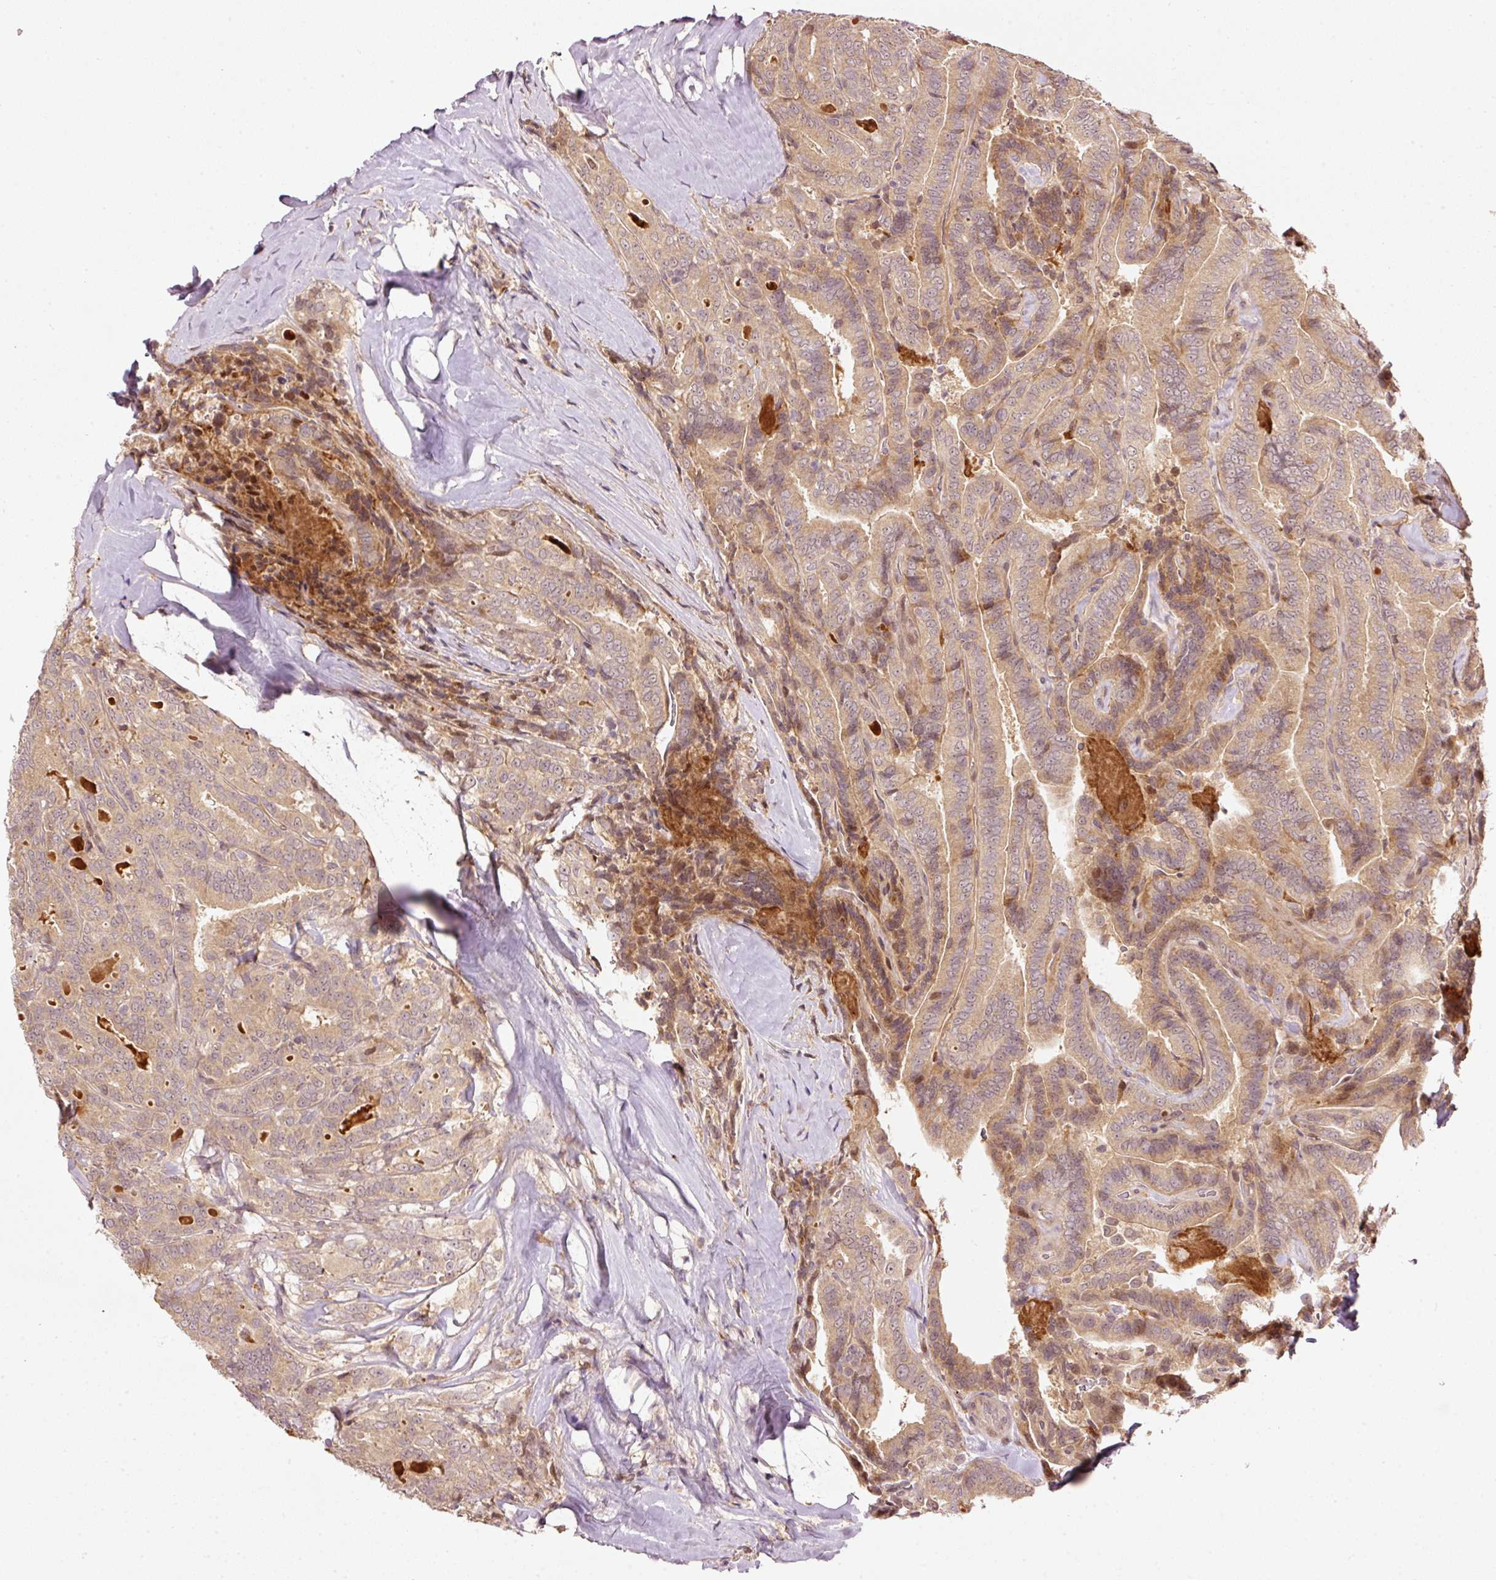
{"staining": {"intensity": "weak", "quantity": ">75%", "location": "cytoplasmic/membranous"}, "tissue": "thyroid cancer", "cell_type": "Tumor cells", "image_type": "cancer", "snomed": [{"axis": "morphology", "description": "Papillary adenocarcinoma, NOS"}, {"axis": "topography", "description": "Thyroid gland"}], "caption": "Human papillary adenocarcinoma (thyroid) stained with a brown dye shows weak cytoplasmic/membranous positive positivity in approximately >75% of tumor cells.", "gene": "PCDHB1", "patient": {"sex": "male", "age": 61}}